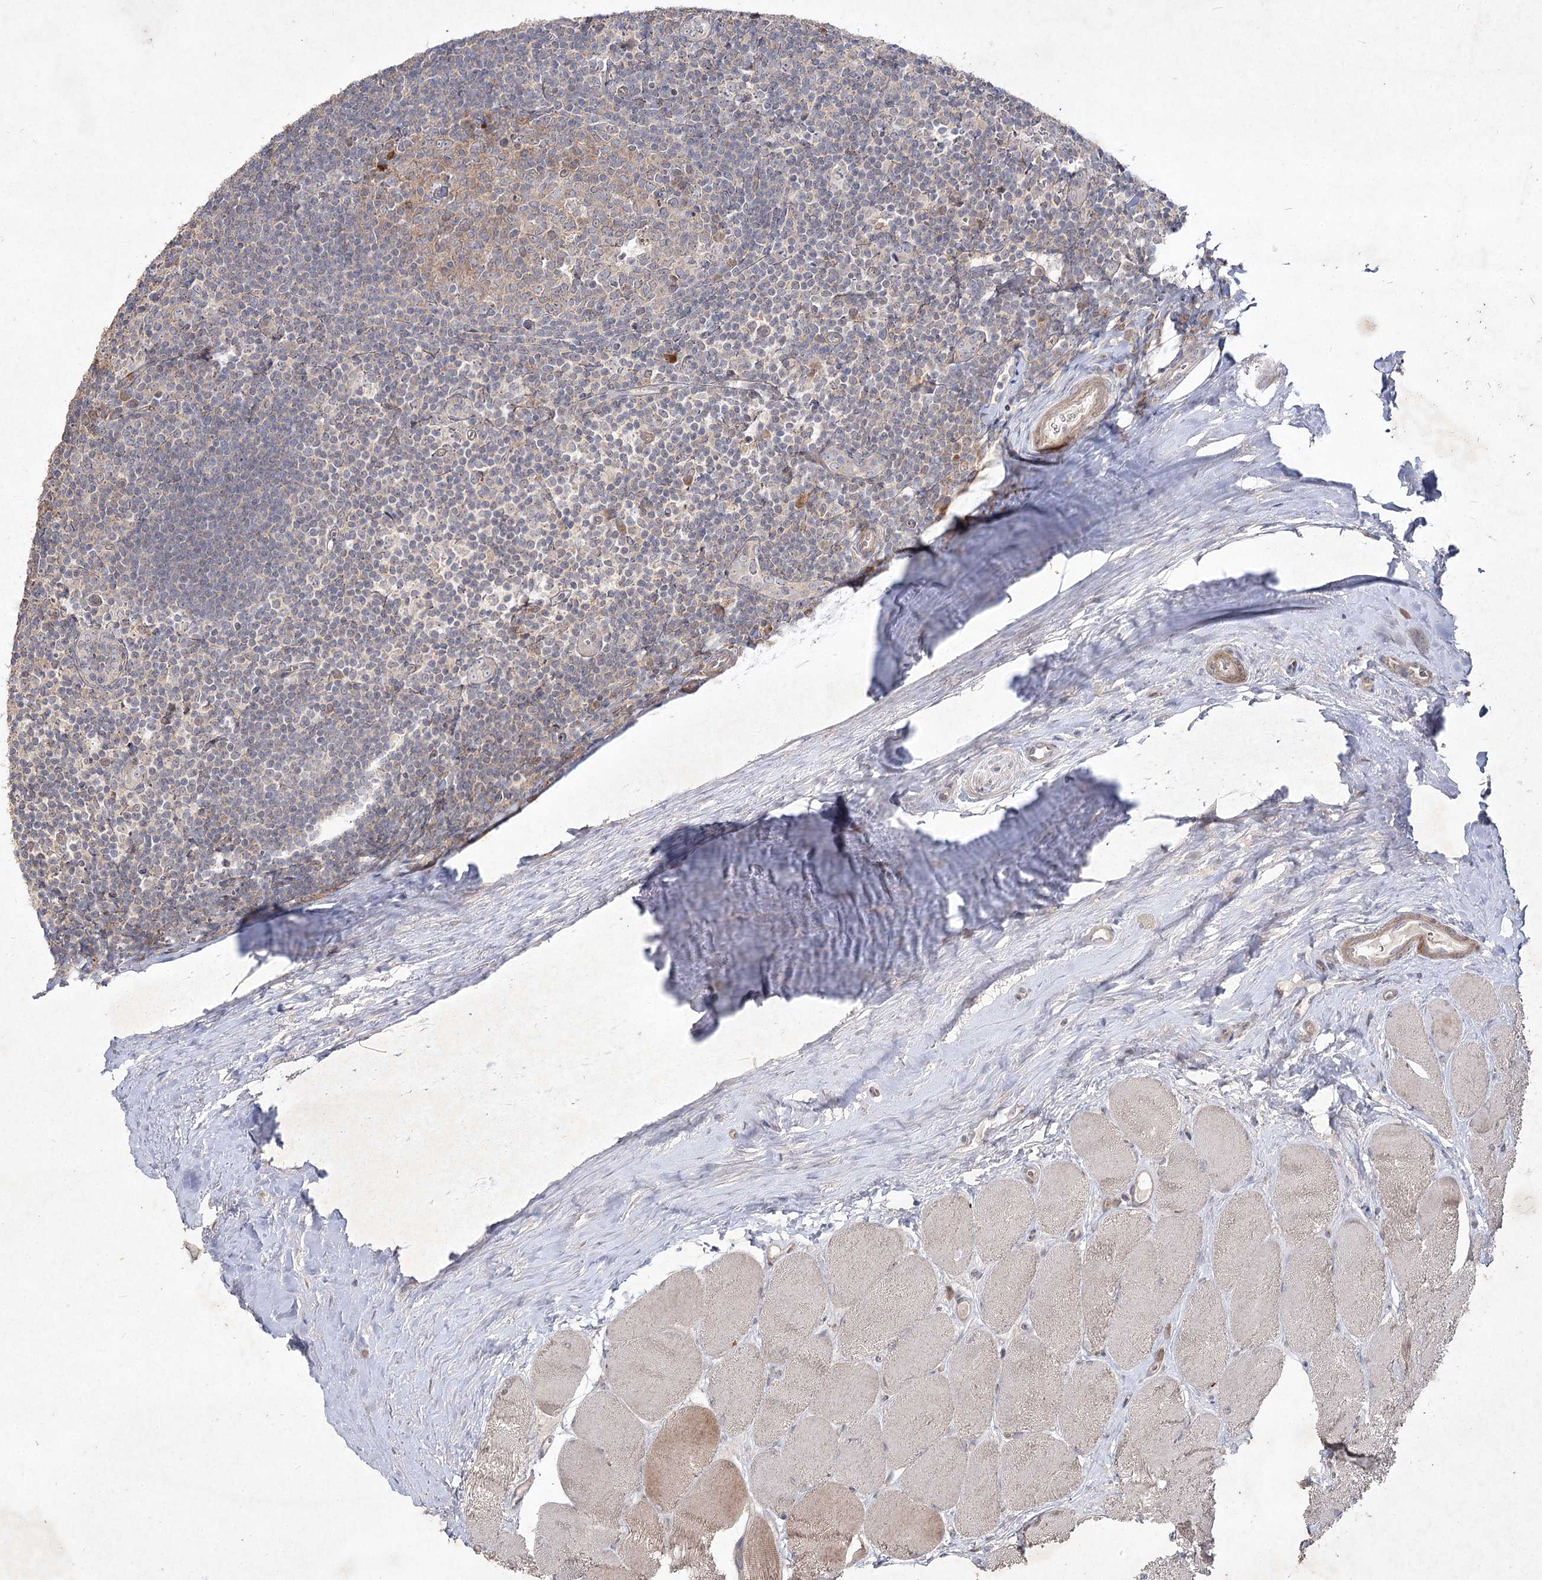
{"staining": {"intensity": "weak", "quantity": "25%-75%", "location": "cytoplasmic/membranous"}, "tissue": "tonsil", "cell_type": "Germinal center cells", "image_type": "normal", "snomed": [{"axis": "morphology", "description": "Normal tissue, NOS"}, {"axis": "topography", "description": "Tonsil"}], "caption": "A brown stain shows weak cytoplasmic/membranous expression of a protein in germinal center cells of unremarkable human tonsil.", "gene": "CIB2", "patient": {"sex": "male", "age": 27}}